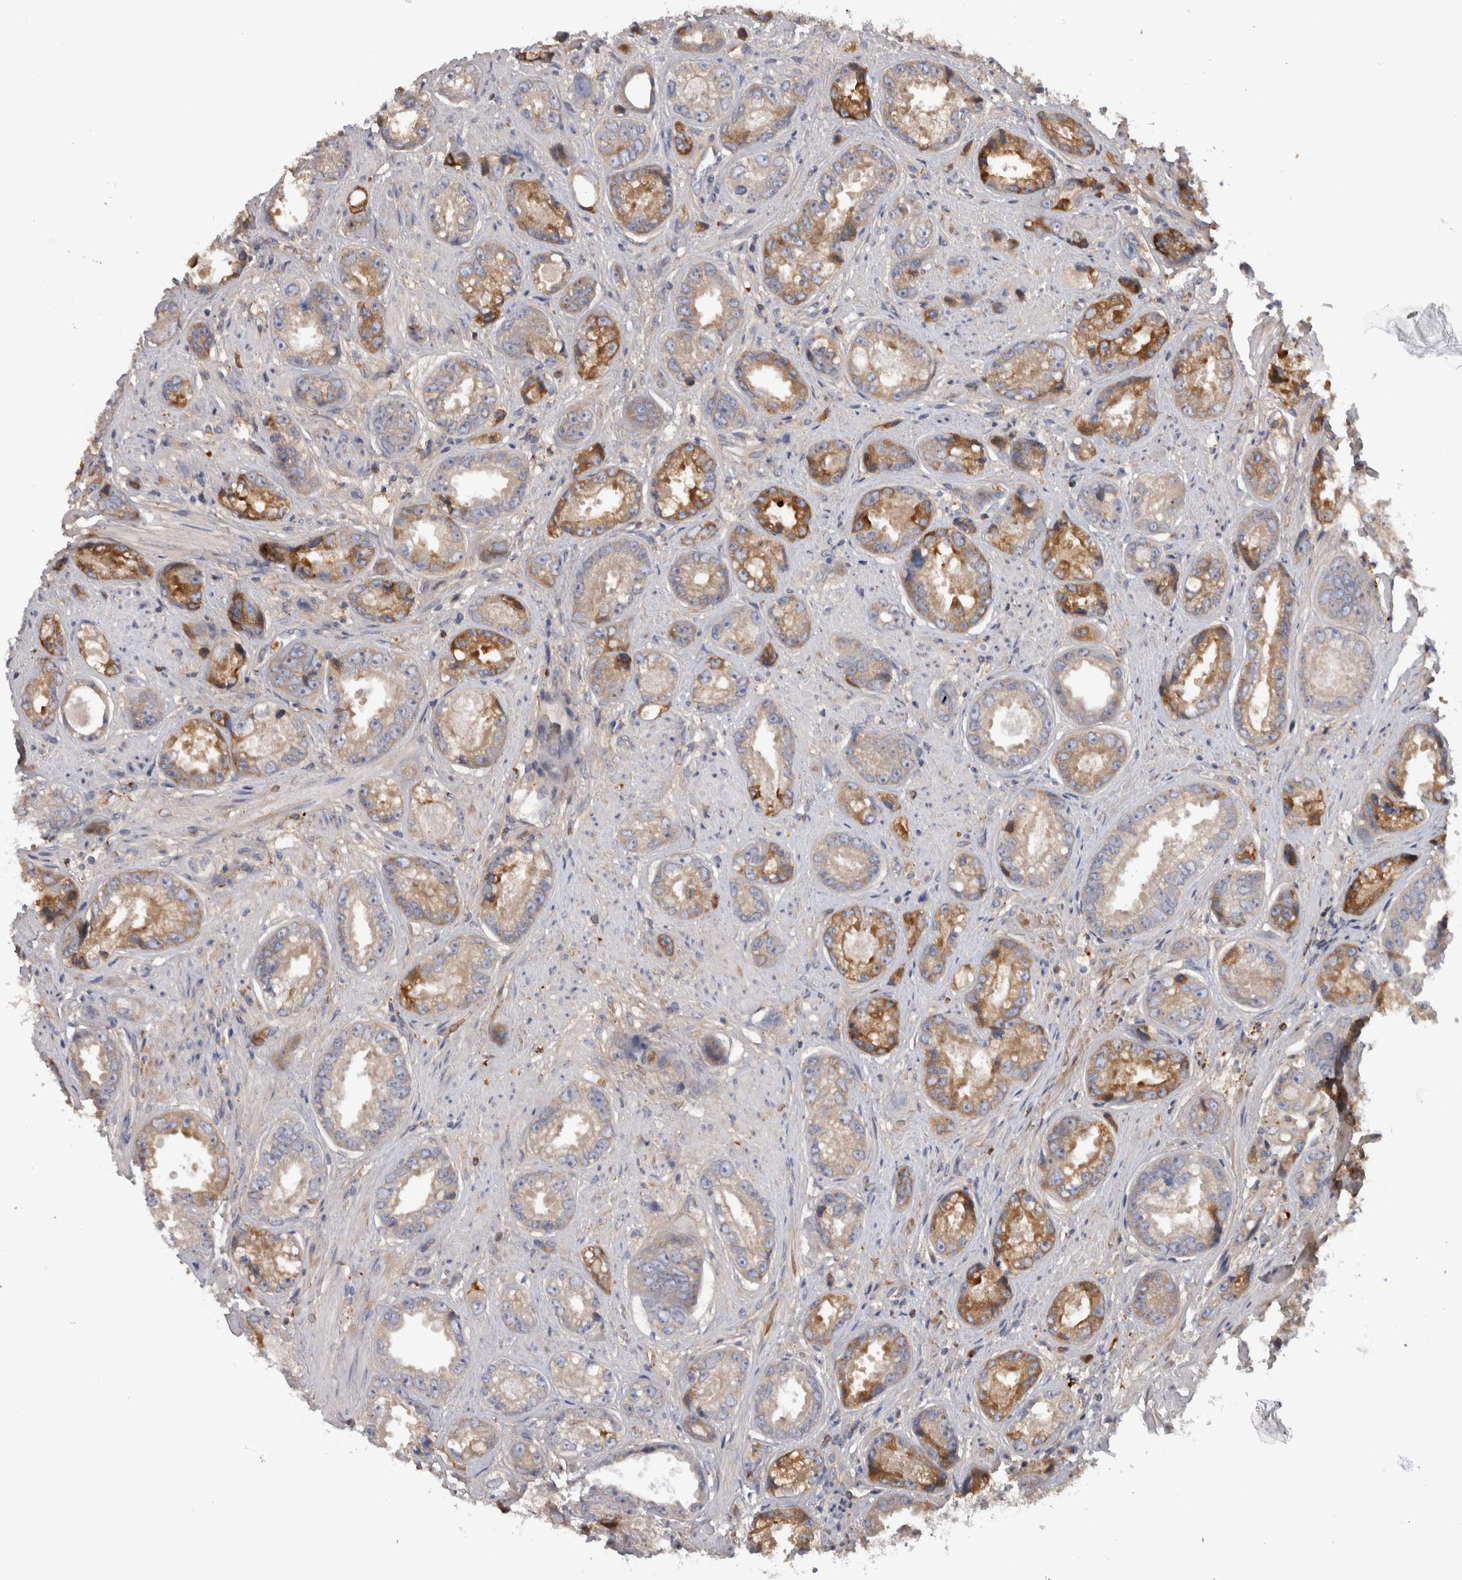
{"staining": {"intensity": "moderate", "quantity": "25%-75%", "location": "cytoplasmic/membranous"}, "tissue": "prostate cancer", "cell_type": "Tumor cells", "image_type": "cancer", "snomed": [{"axis": "morphology", "description": "Adenocarcinoma, High grade"}, {"axis": "topography", "description": "Prostate"}], "caption": "This image displays prostate cancer stained with immunohistochemistry to label a protein in brown. The cytoplasmic/membranous of tumor cells show moderate positivity for the protein. Nuclei are counter-stained blue.", "gene": "TBCE", "patient": {"sex": "male", "age": 61}}